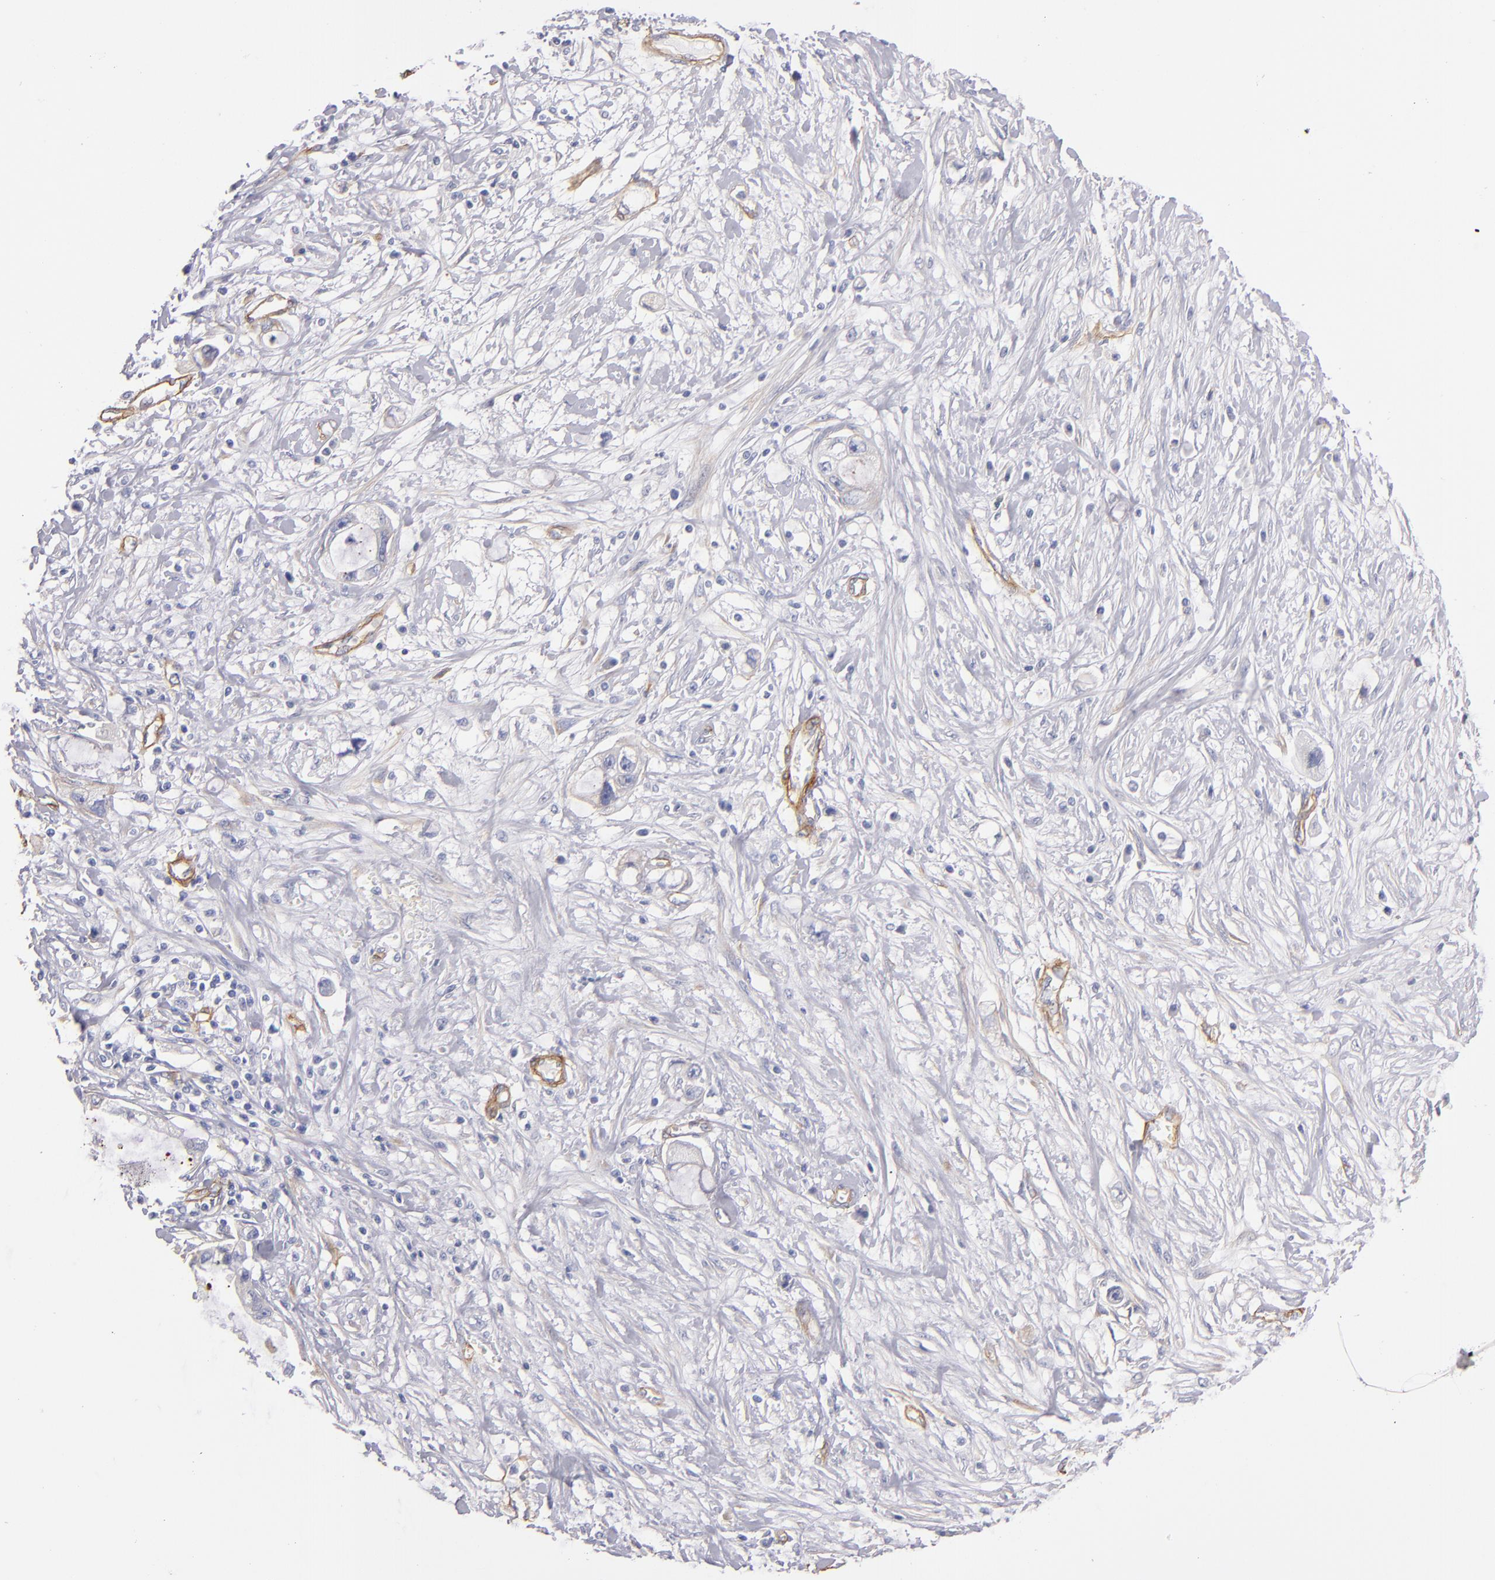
{"staining": {"intensity": "weak", "quantity": ">75%", "location": "cytoplasmic/membranous"}, "tissue": "pancreatic cancer", "cell_type": "Tumor cells", "image_type": "cancer", "snomed": [{"axis": "morphology", "description": "Adenocarcinoma, NOS"}, {"axis": "topography", "description": "Pancreas"}, {"axis": "topography", "description": "Stomach, upper"}], "caption": "Adenocarcinoma (pancreatic) stained for a protein exhibits weak cytoplasmic/membranous positivity in tumor cells.", "gene": "LAMC1", "patient": {"sex": "male", "age": 77}}